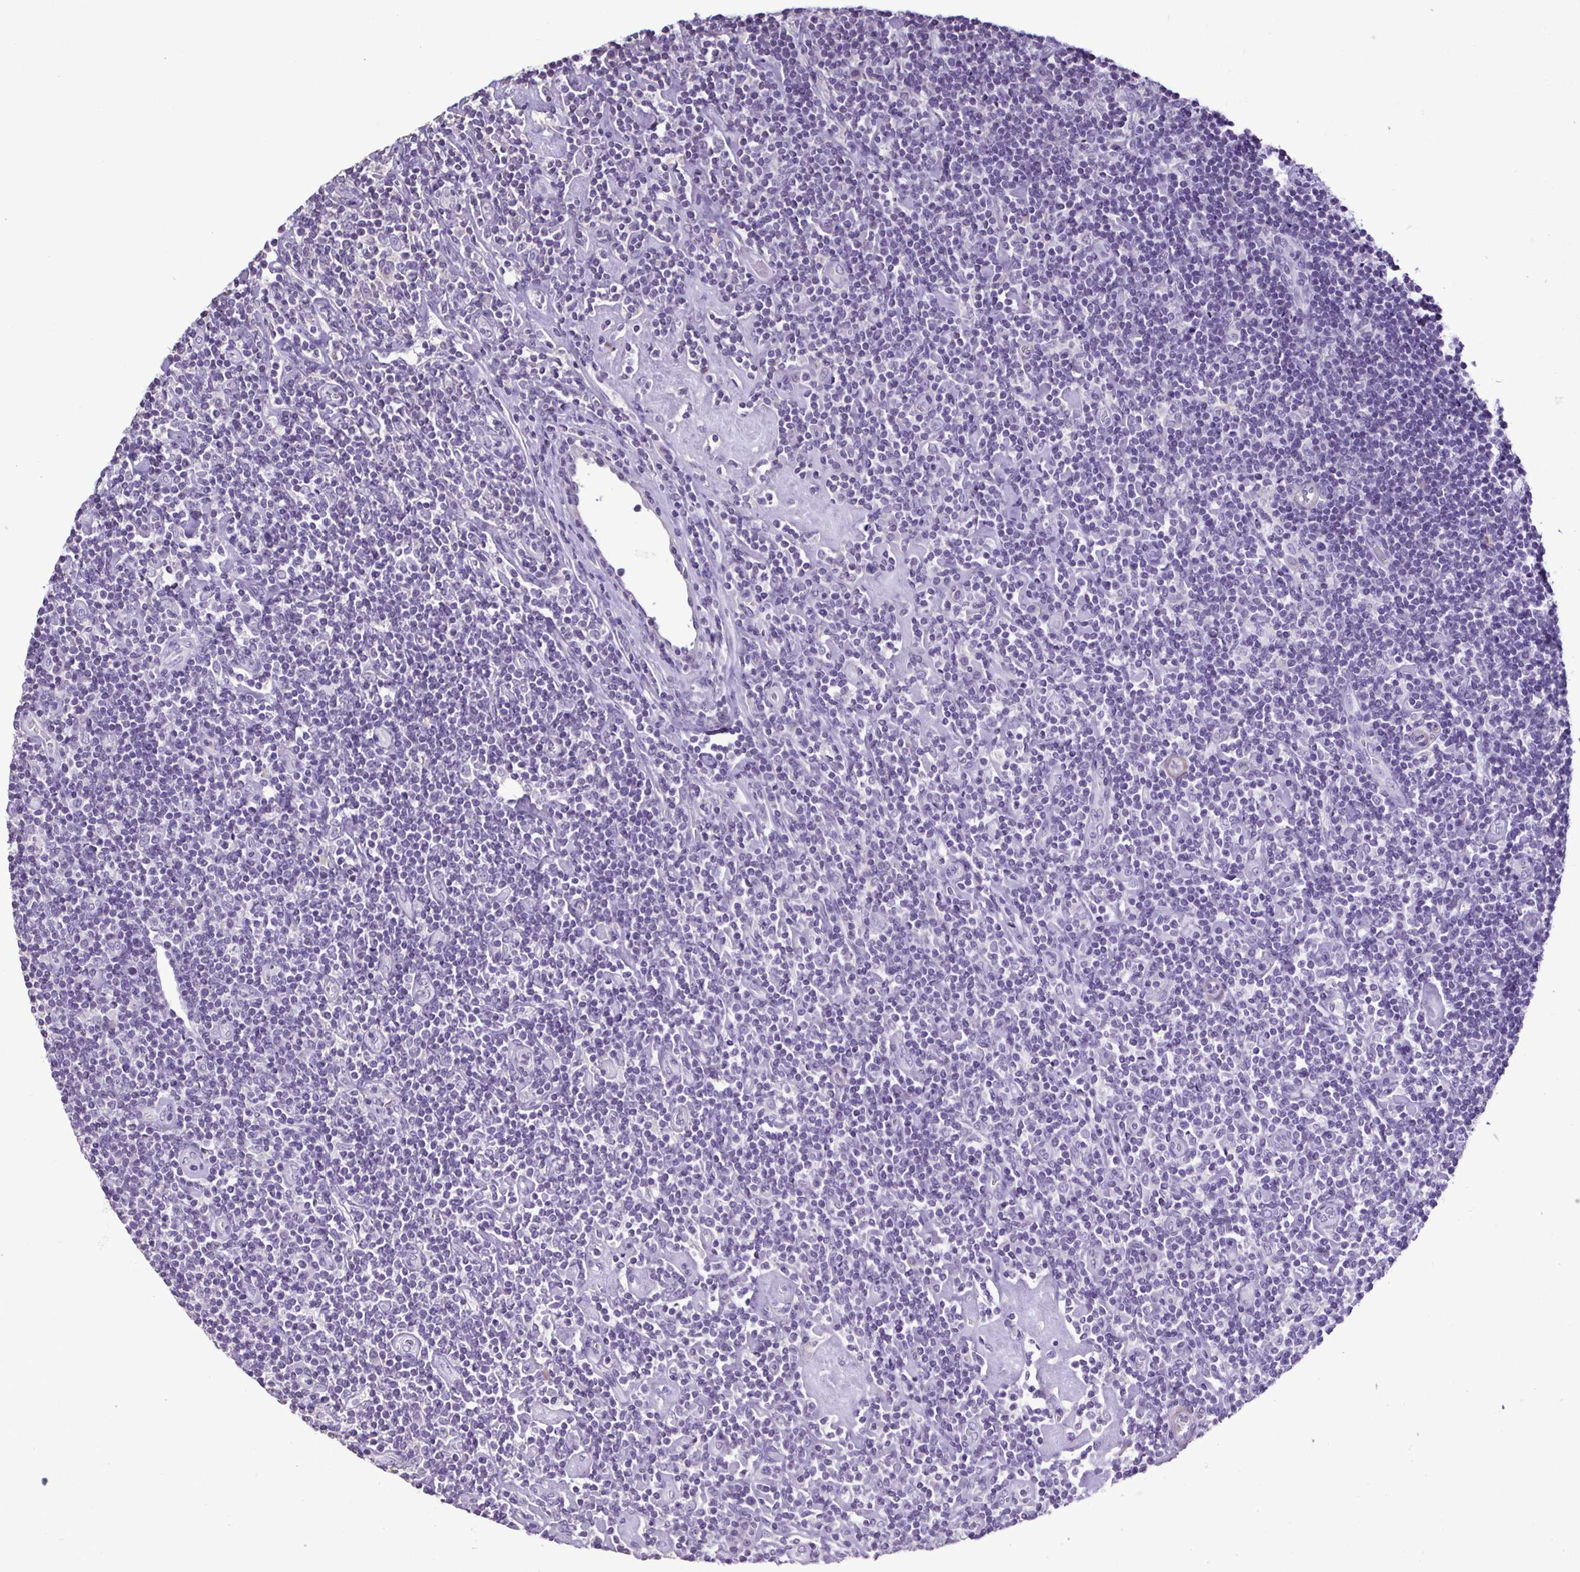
{"staining": {"intensity": "negative", "quantity": "none", "location": "none"}, "tissue": "lymphoma", "cell_type": "Tumor cells", "image_type": "cancer", "snomed": [{"axis": "morphology", "description": "Hodgkin's disease, NOS"}, {"axis": "topography", "description": "Lymph node"}], "caption": "DAB immunohistochemical staining of human lymphoma reveals no significant positivity in tumor cells. The staining was performed using DAB to visualize the protein expression in brown, while the nuclei were stained in blue with hematoxylin (Magnification: 20x).", "gene": "PLA2G4E", "patient": {"sex": "male", "age": 40}}